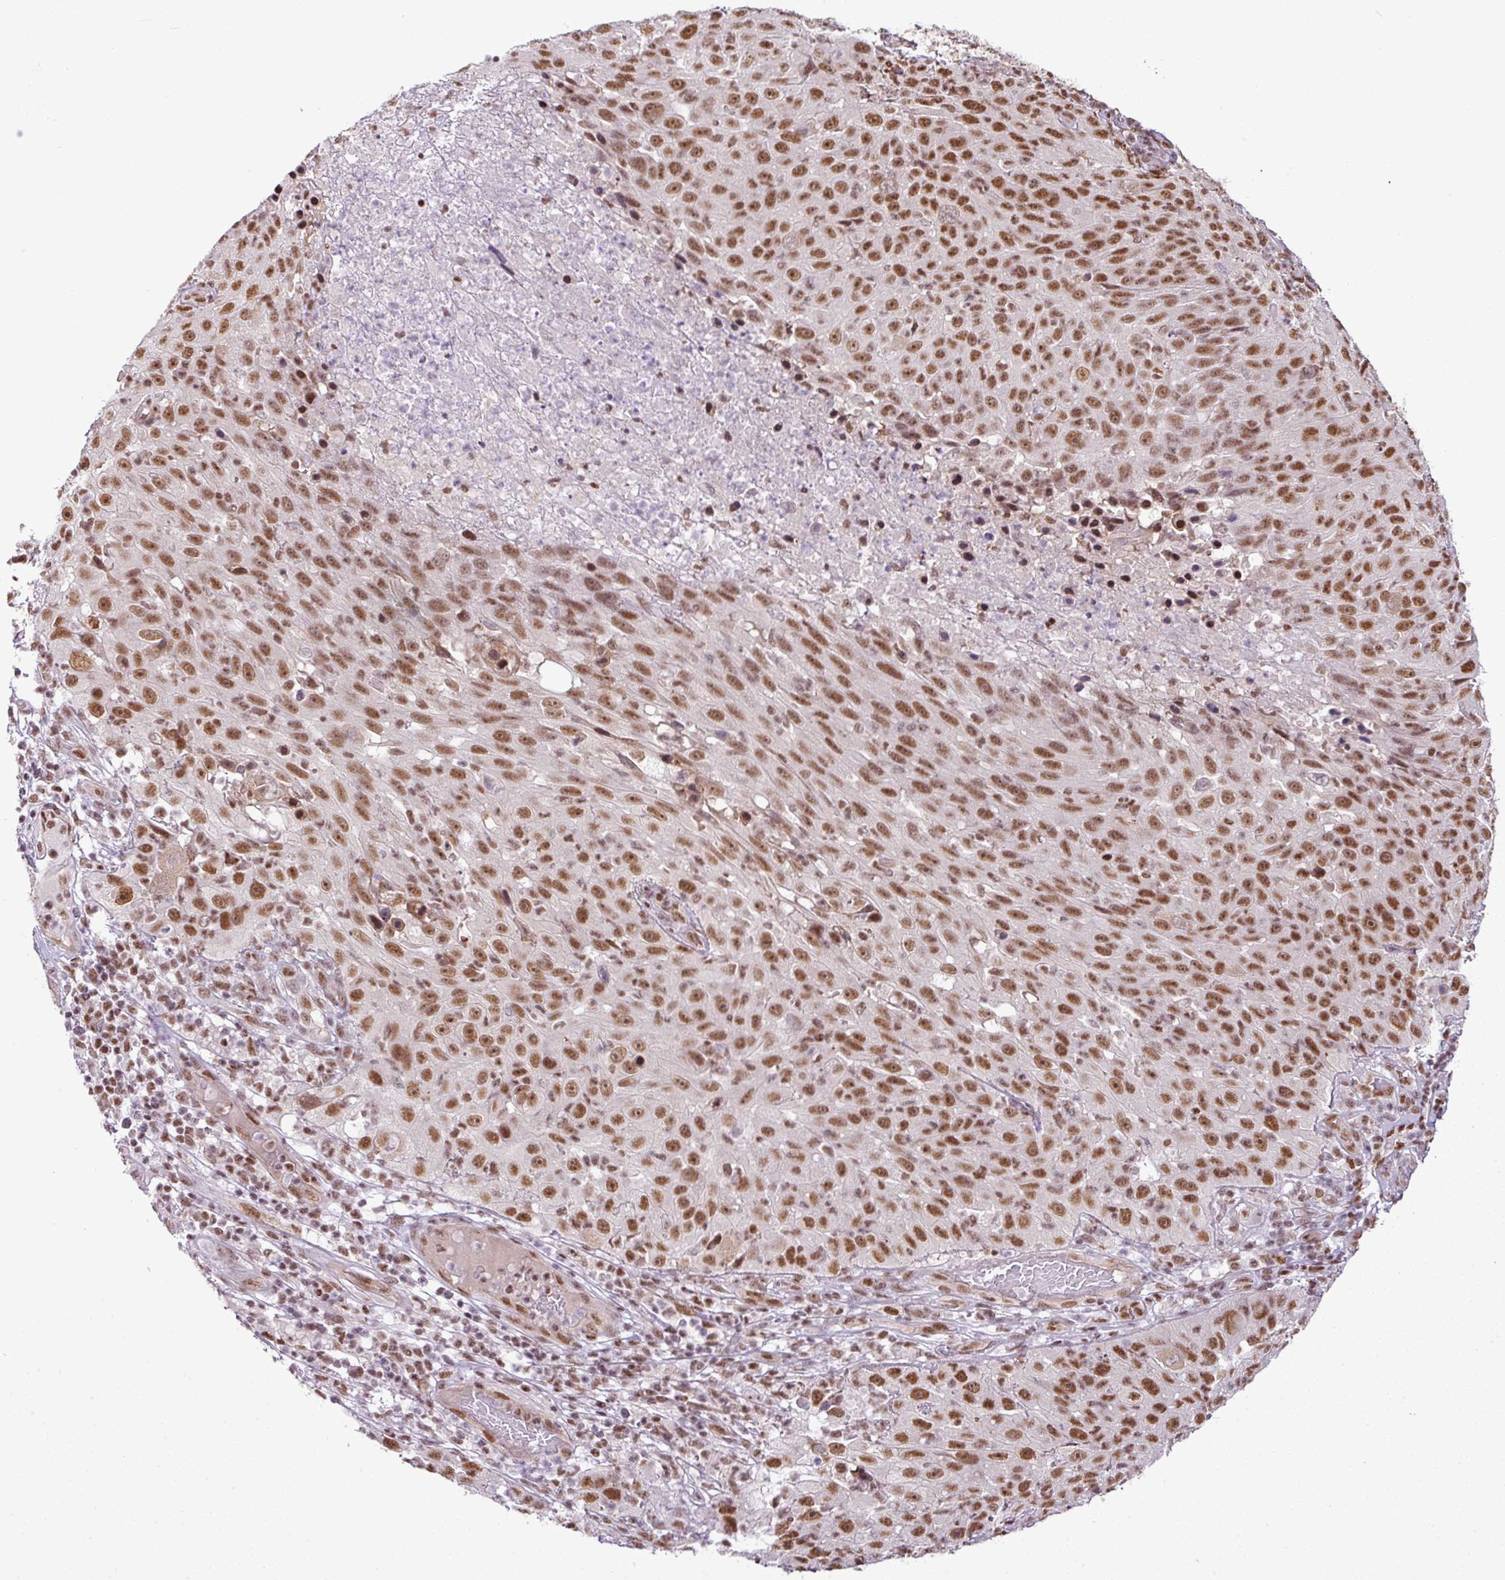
{"staining": {"intensity": "moderate", "quantity": ">75%", "location": "nuclear"}, "tissue": "skin cancer", "cell_type": "Tumor cells", "image_type": "cancer", "snomed": [{"axis": "morphology", "description": "Squamous cell carcinoma, NOS"}, {"axis": "topography", "description": "Skin"}], "caption": "Immunohistochemistry (DAB (3,3'-diaminobenzidine)) staining of human squamous cell carcinoma (skin) demonstrates moderate nuclear protein expression in approximately >75% of tumor cells.", "gene": "PGAP4", "patient": {"sex": "female", "age": 87}}